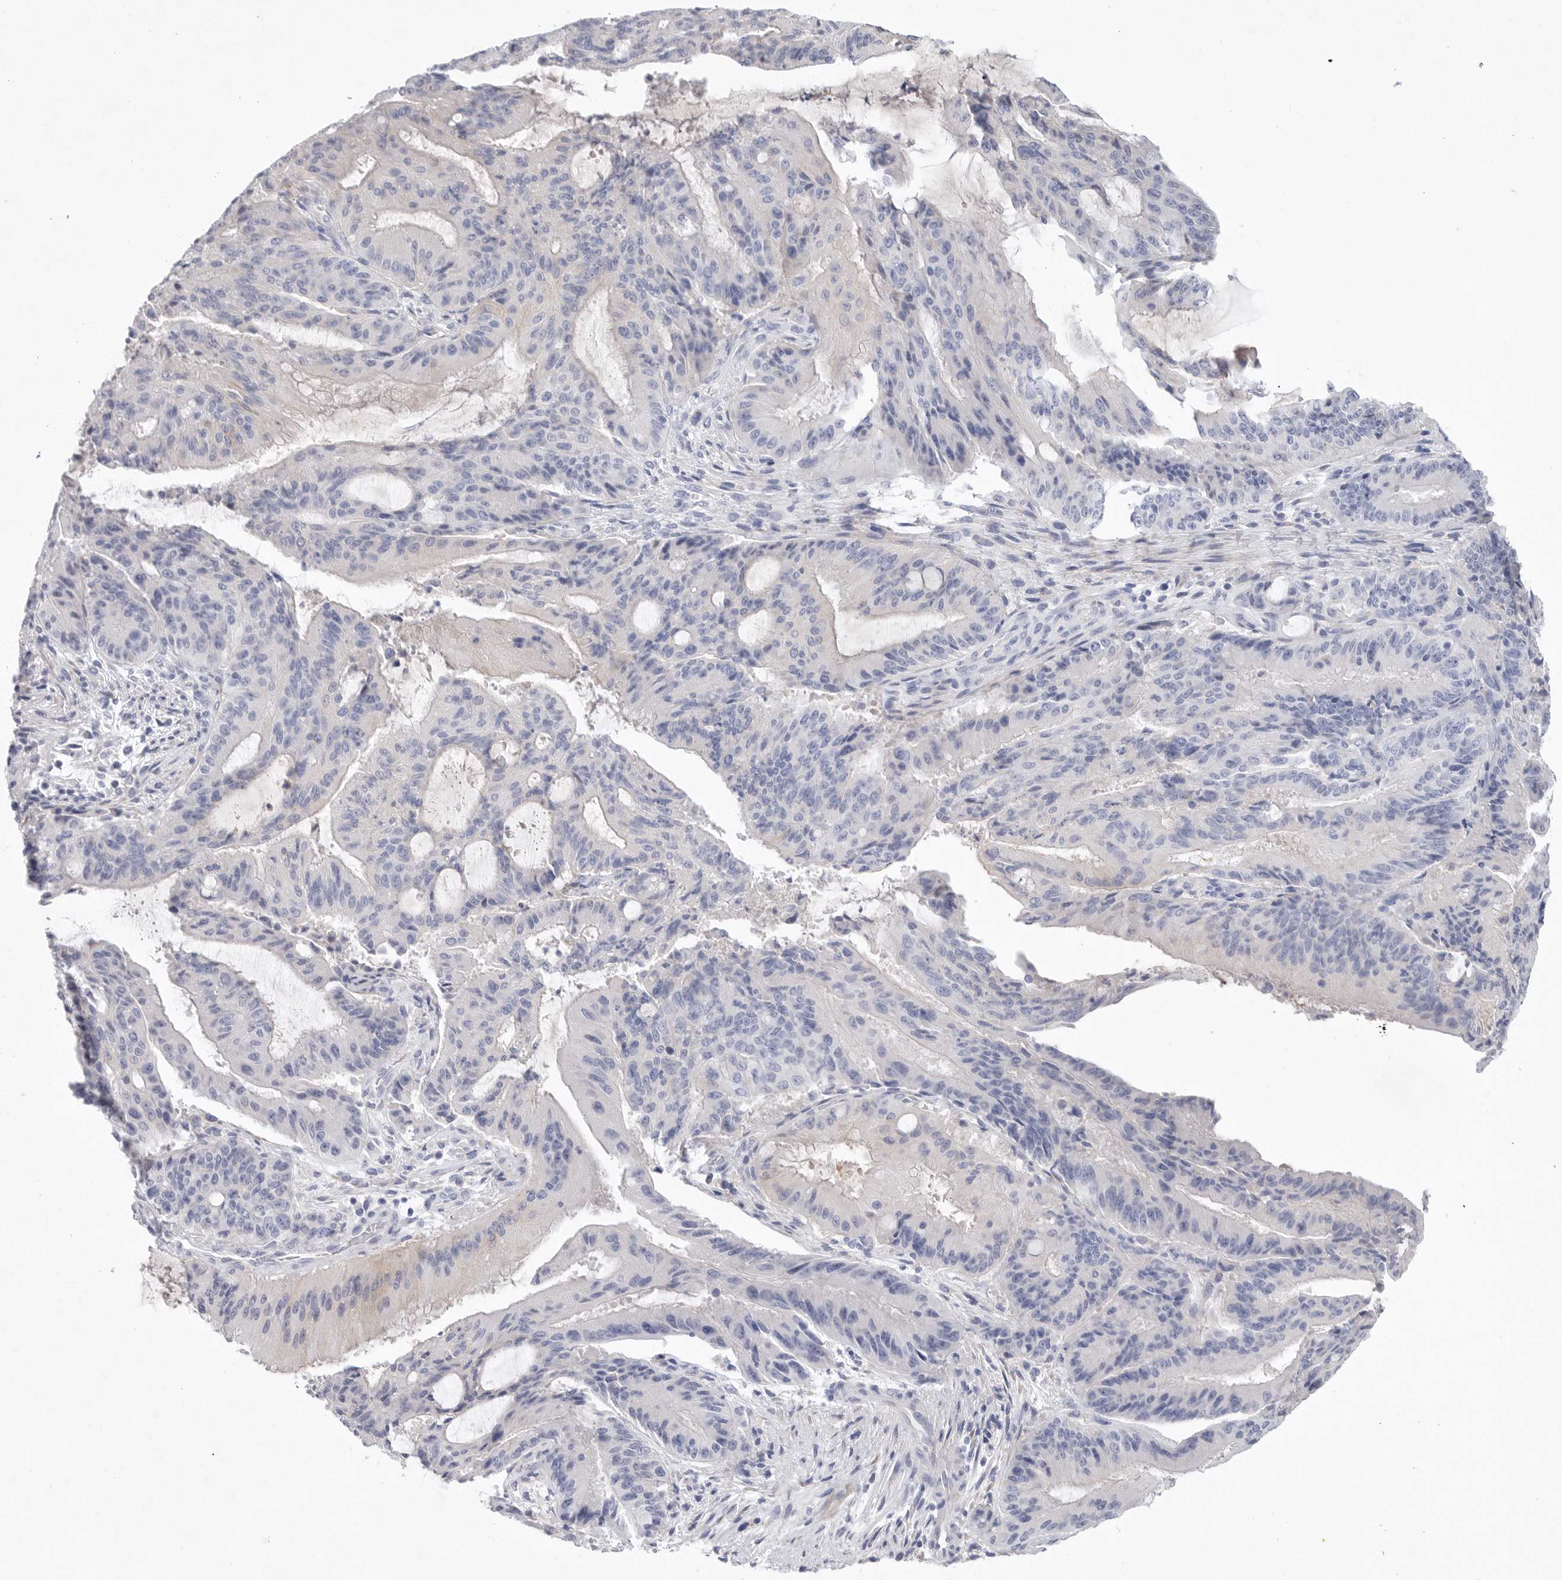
{"staining": {"intensity": "negative", "quantity": "none", "location": "none"}, "tissue": "liver cancer", "cell_type": "Tumor cells", "image_type": "cancer", "snomed": [{"axis": "morphology", "description": "Normal tissue, NOS"}, {"axis": "morphology", "description": "Cholangiocarcinoma"}, {"axis": "topography", "description": "Liver"}, {"axis": "topography", "description": "Peripheral nerve tissue"}], "caption": "IHC micrograph of cholangiocarcinoma (liver) stained for a protein (brown), which displays no staining in tumor cells.", "gene": "CAMK2B", "patient": {"sex": "female", "age": 73}}